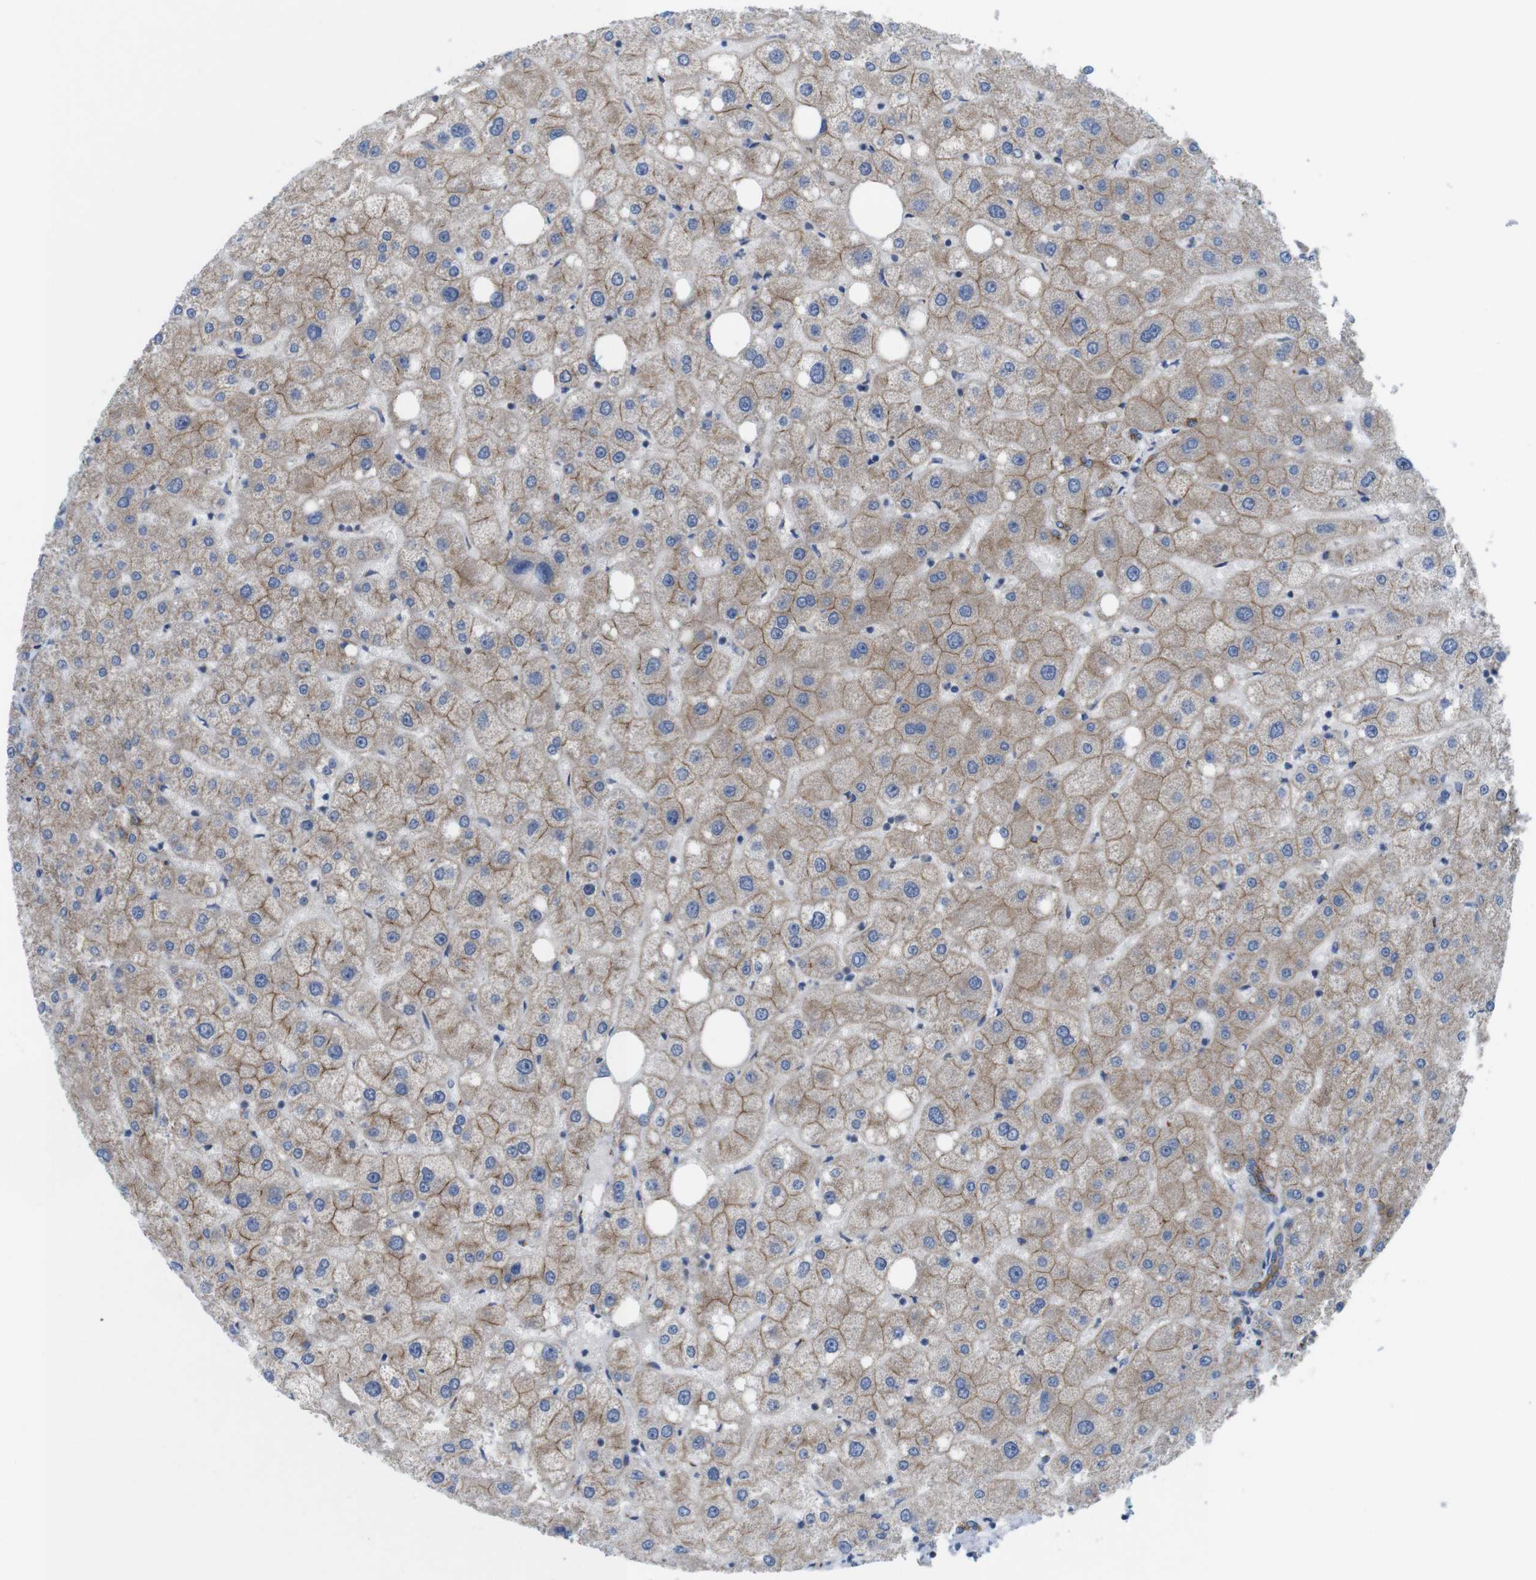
{"staining": {"intensity": "moderate", "quantity": ">75%", "location": "cytoplasmic/membranous"}, "tissue": "liver", "cell_type": "Cholangiocytes", "image_type": "normal", "snomed": [{"axis": "morphology", "description": "Normal tissue, NOS"}, {"axis": "topography", "description": "Liver"}], "caption": "The photomicrograph exhibits staining of benign liver, revealing moderate cytoplasmic/membranous protein staining (brown color) within cholangiocytes. (DAB (3,3'-diaminobenzidine) IHC, brown staining for protein, blue staining for nuclei).", "gene": "EFCAB14", "patient": {"sex": "male", "age": 73}}